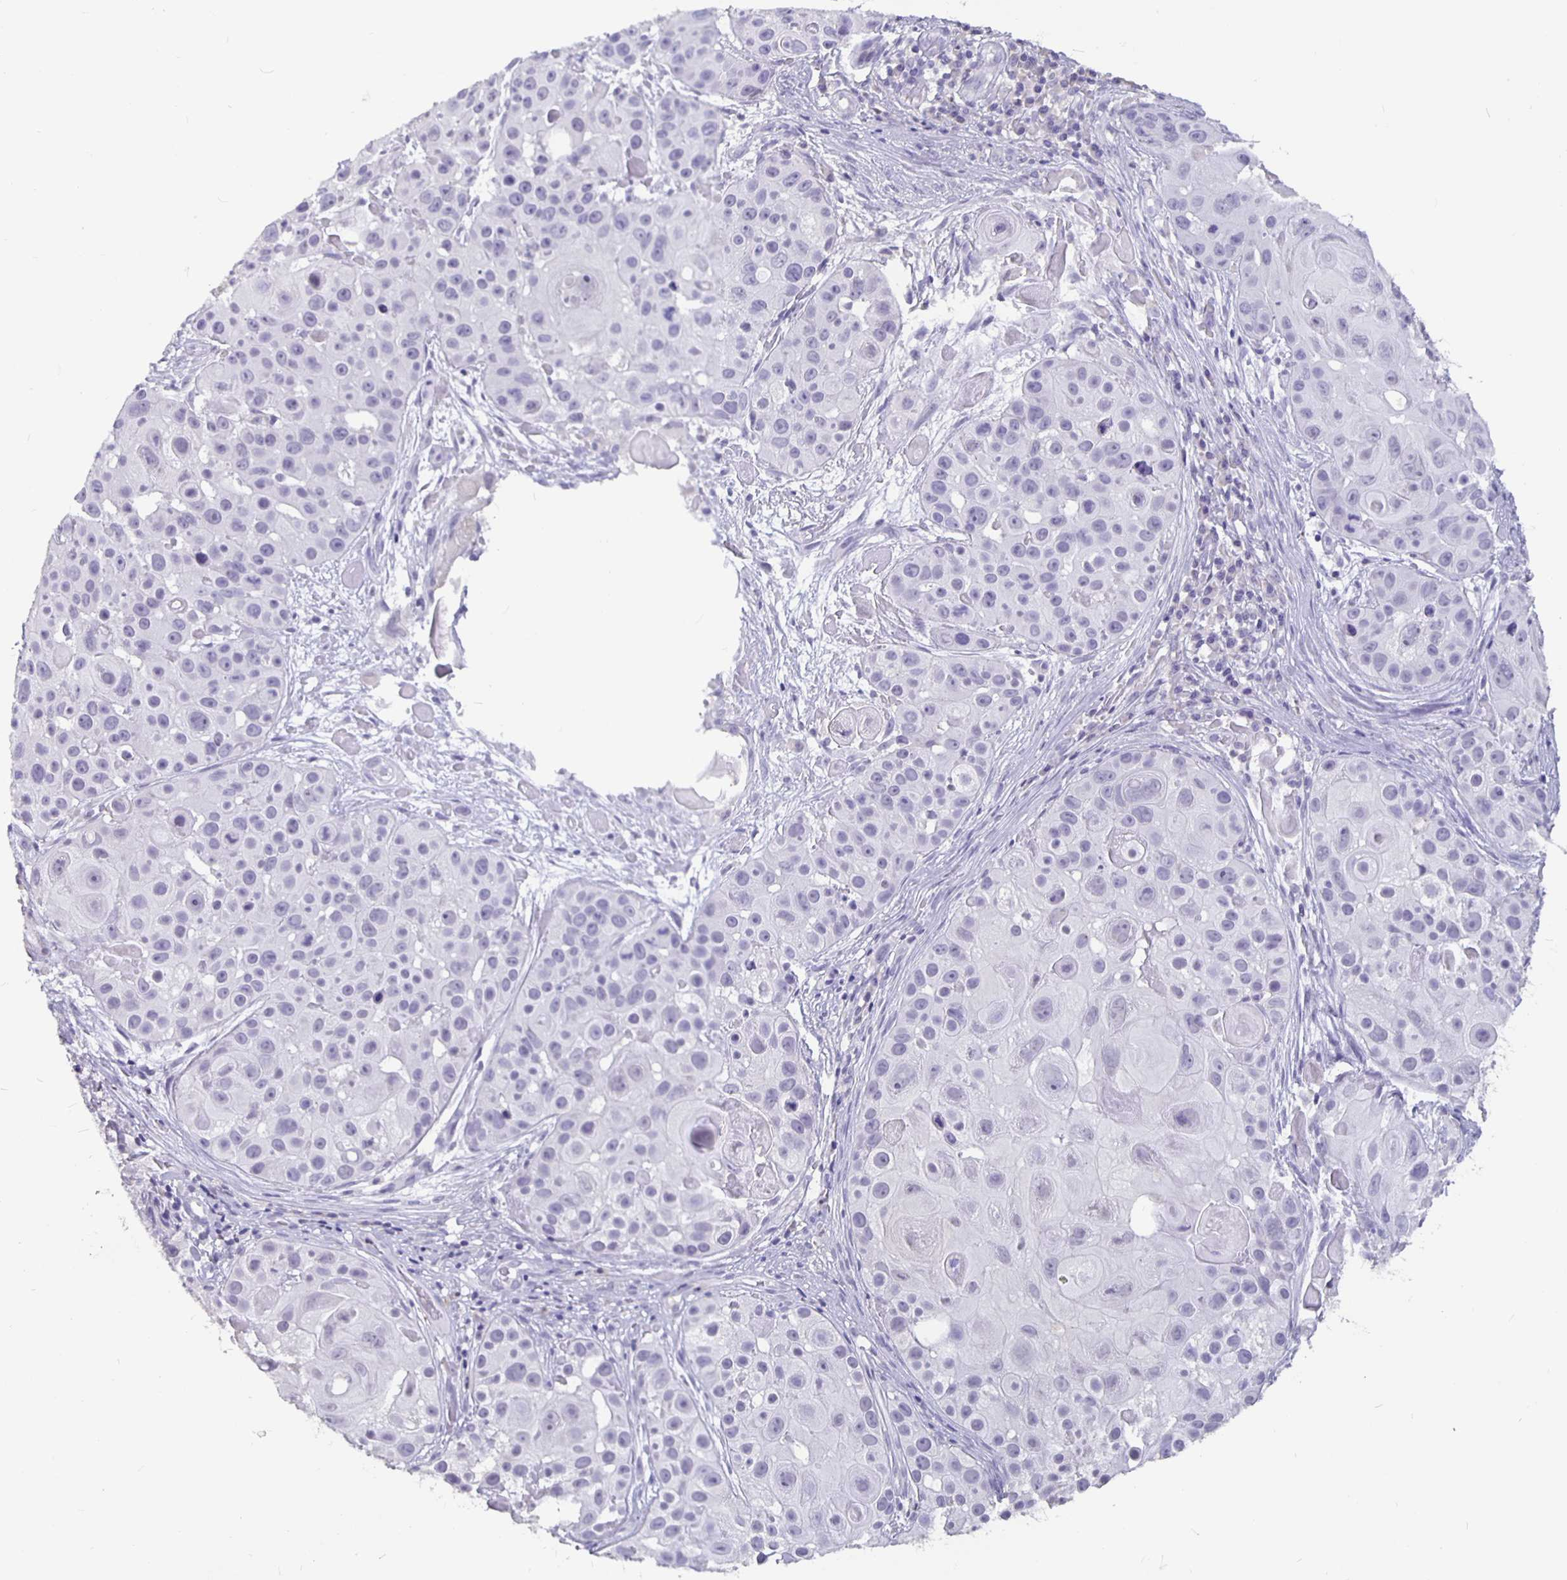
{"staining": {"intensity": "negative", "quantity": "none", "location": "none"}, "tissue": "skin cancer", "cell_type": "Tumor cells", "image_type": "cancer", "snomed": [{"axis": "morphology", "description": "Squamous cell carcinoma, NOS"}, {"axis": "topography", "description": "Skin"}], "caption": "The IHC photomicrograph has no significant staining in tumor cells of skin squamous cell carcinoma tissue.", "gene": "GPX4", "patient": {"sex": "male", "age": 92}}